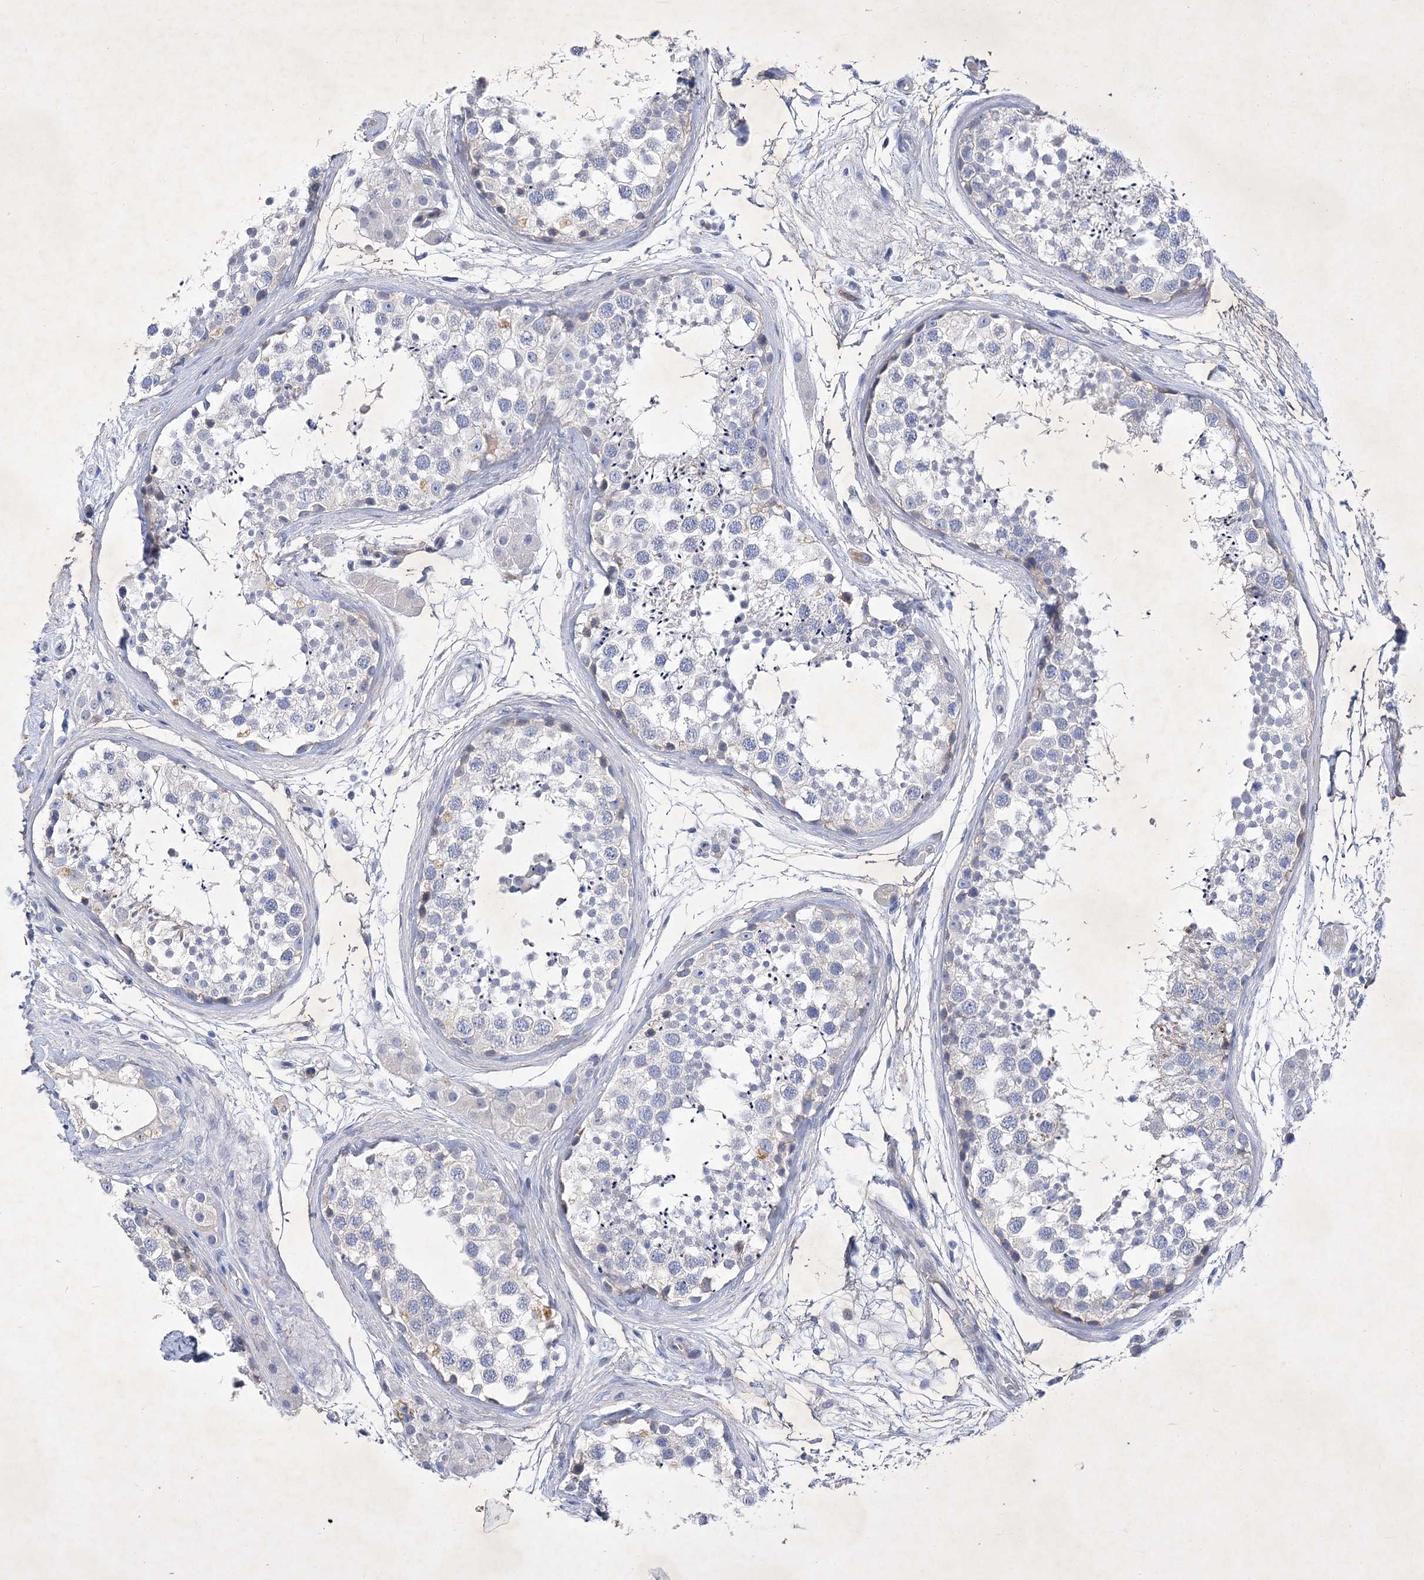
{"staining": {"intensity": "weak", "quantity": "<25%", "location": "cytoplasmic/membranous"}, "tissue": "testis", "cell_type": "Cells in seminiferous ducts", "image_type": "normal", "snomed": [{"axis": "morphology", "description": "Normal tissue, NOS"}, {"axis": "topography", "description": "Testis"}], "caption": "This is an IHC photomicrograph of normal testis. There is no positivity in cells in seminiferous ducts.", "gene": "GPN1", "patient": {"sex": "male", "age": 56}}